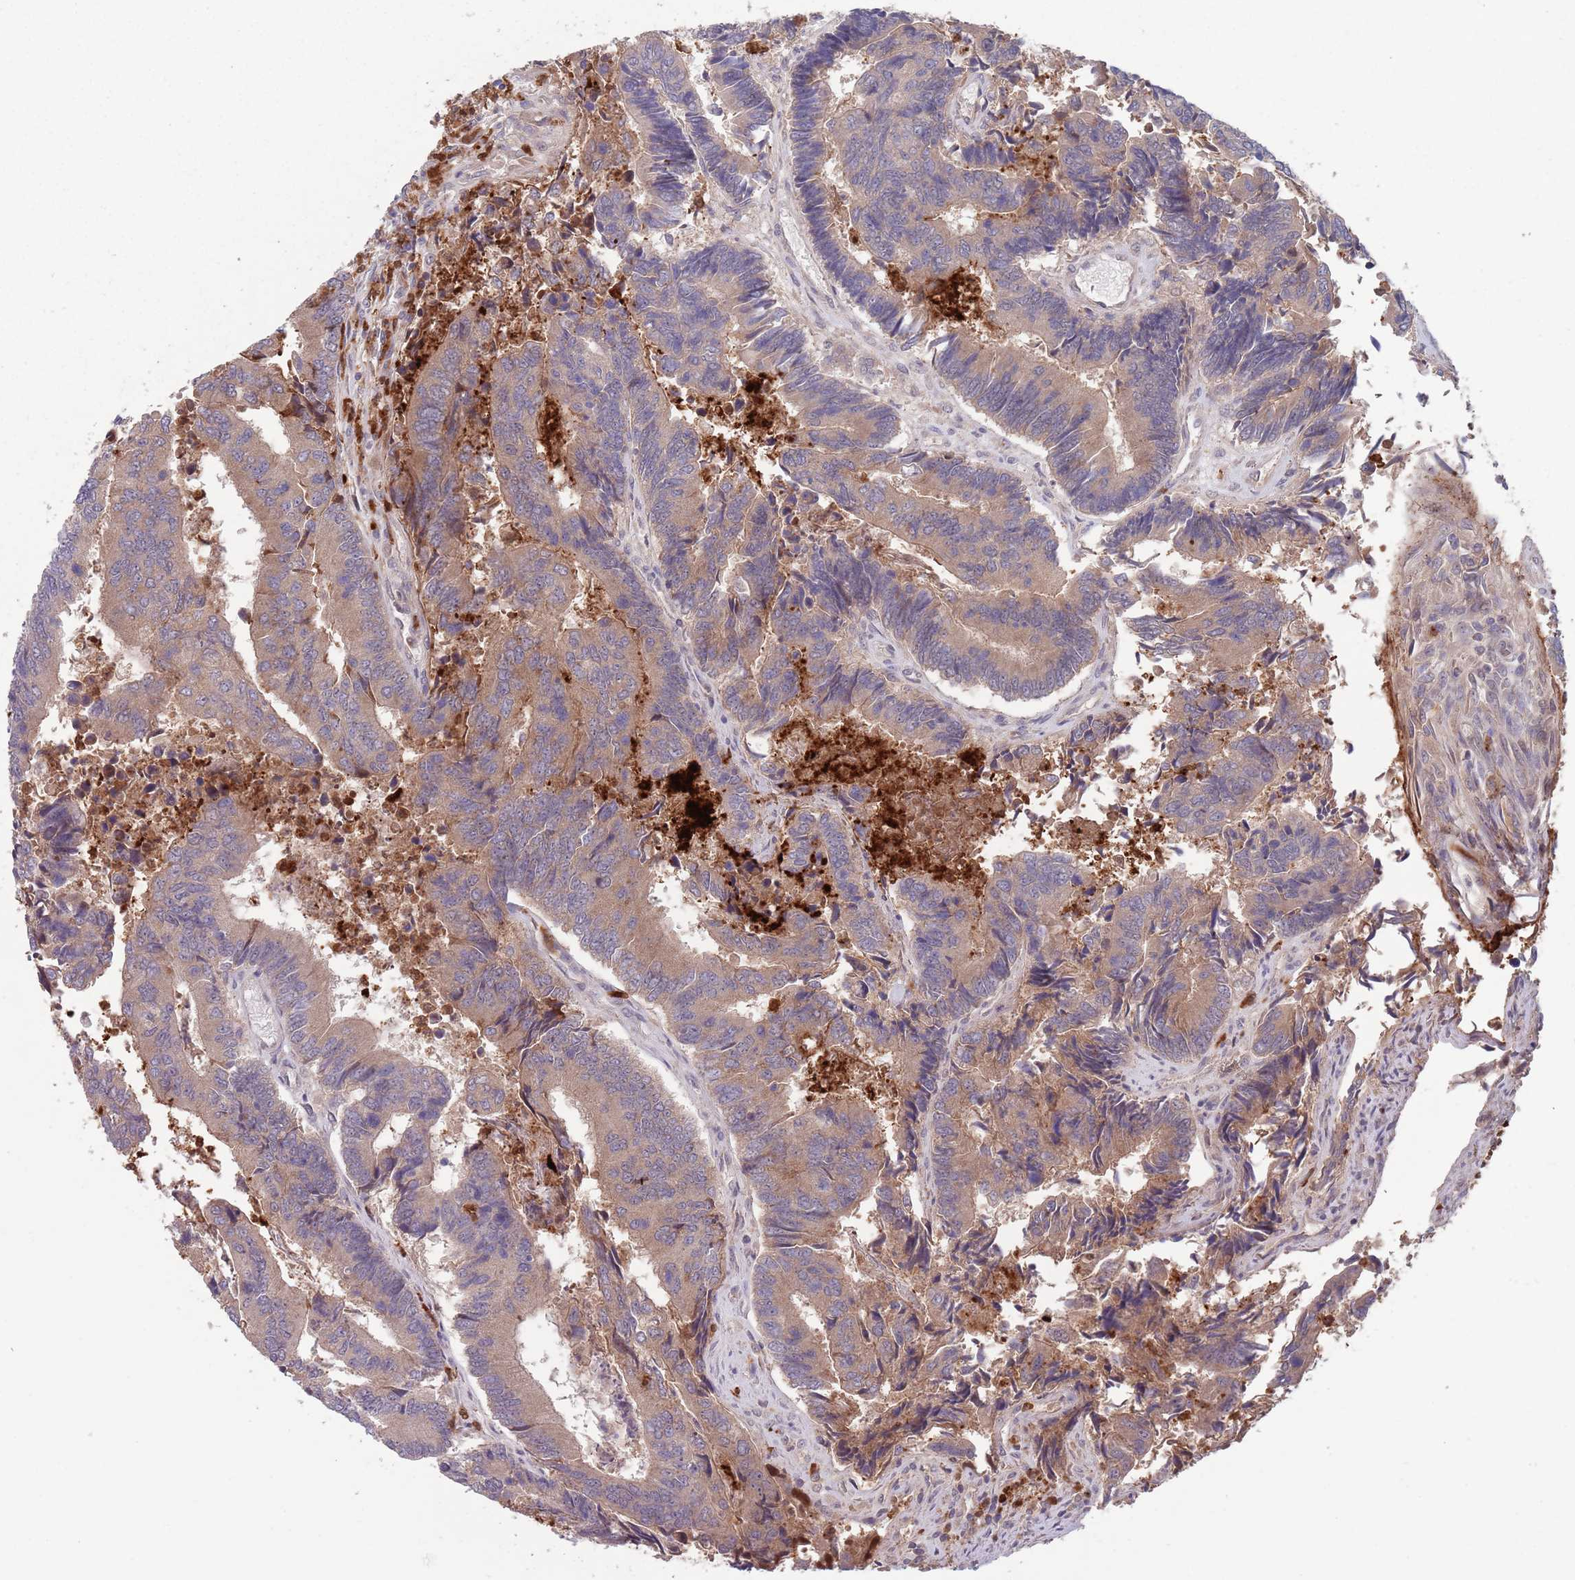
{"staining": {"intensity": "weak", "quantity": ">75%", "location": "cytoplasmic/membranous"}, "tissue": "colorectal cancer", "cell_type": "Tumor cells", "image_type": "cancer", "snomed": [{"axis": "morphology", "description": "Adenocarcinoma, NOS"}, {"axis": "topography", "description": "Colon"}], "caption": "Weak cytoplasmic/membranous expression is present in approximately >75% of tumor cells in colorectal cancer (adenocarcinoma). The staining was performed using DAB to visualize the protein expression in brown, while the nuclei were stained in blue with hematoxylin (Magnification: 20x).", "gene": "TYW1", "patient": {"sex": "female", "age": 67}}